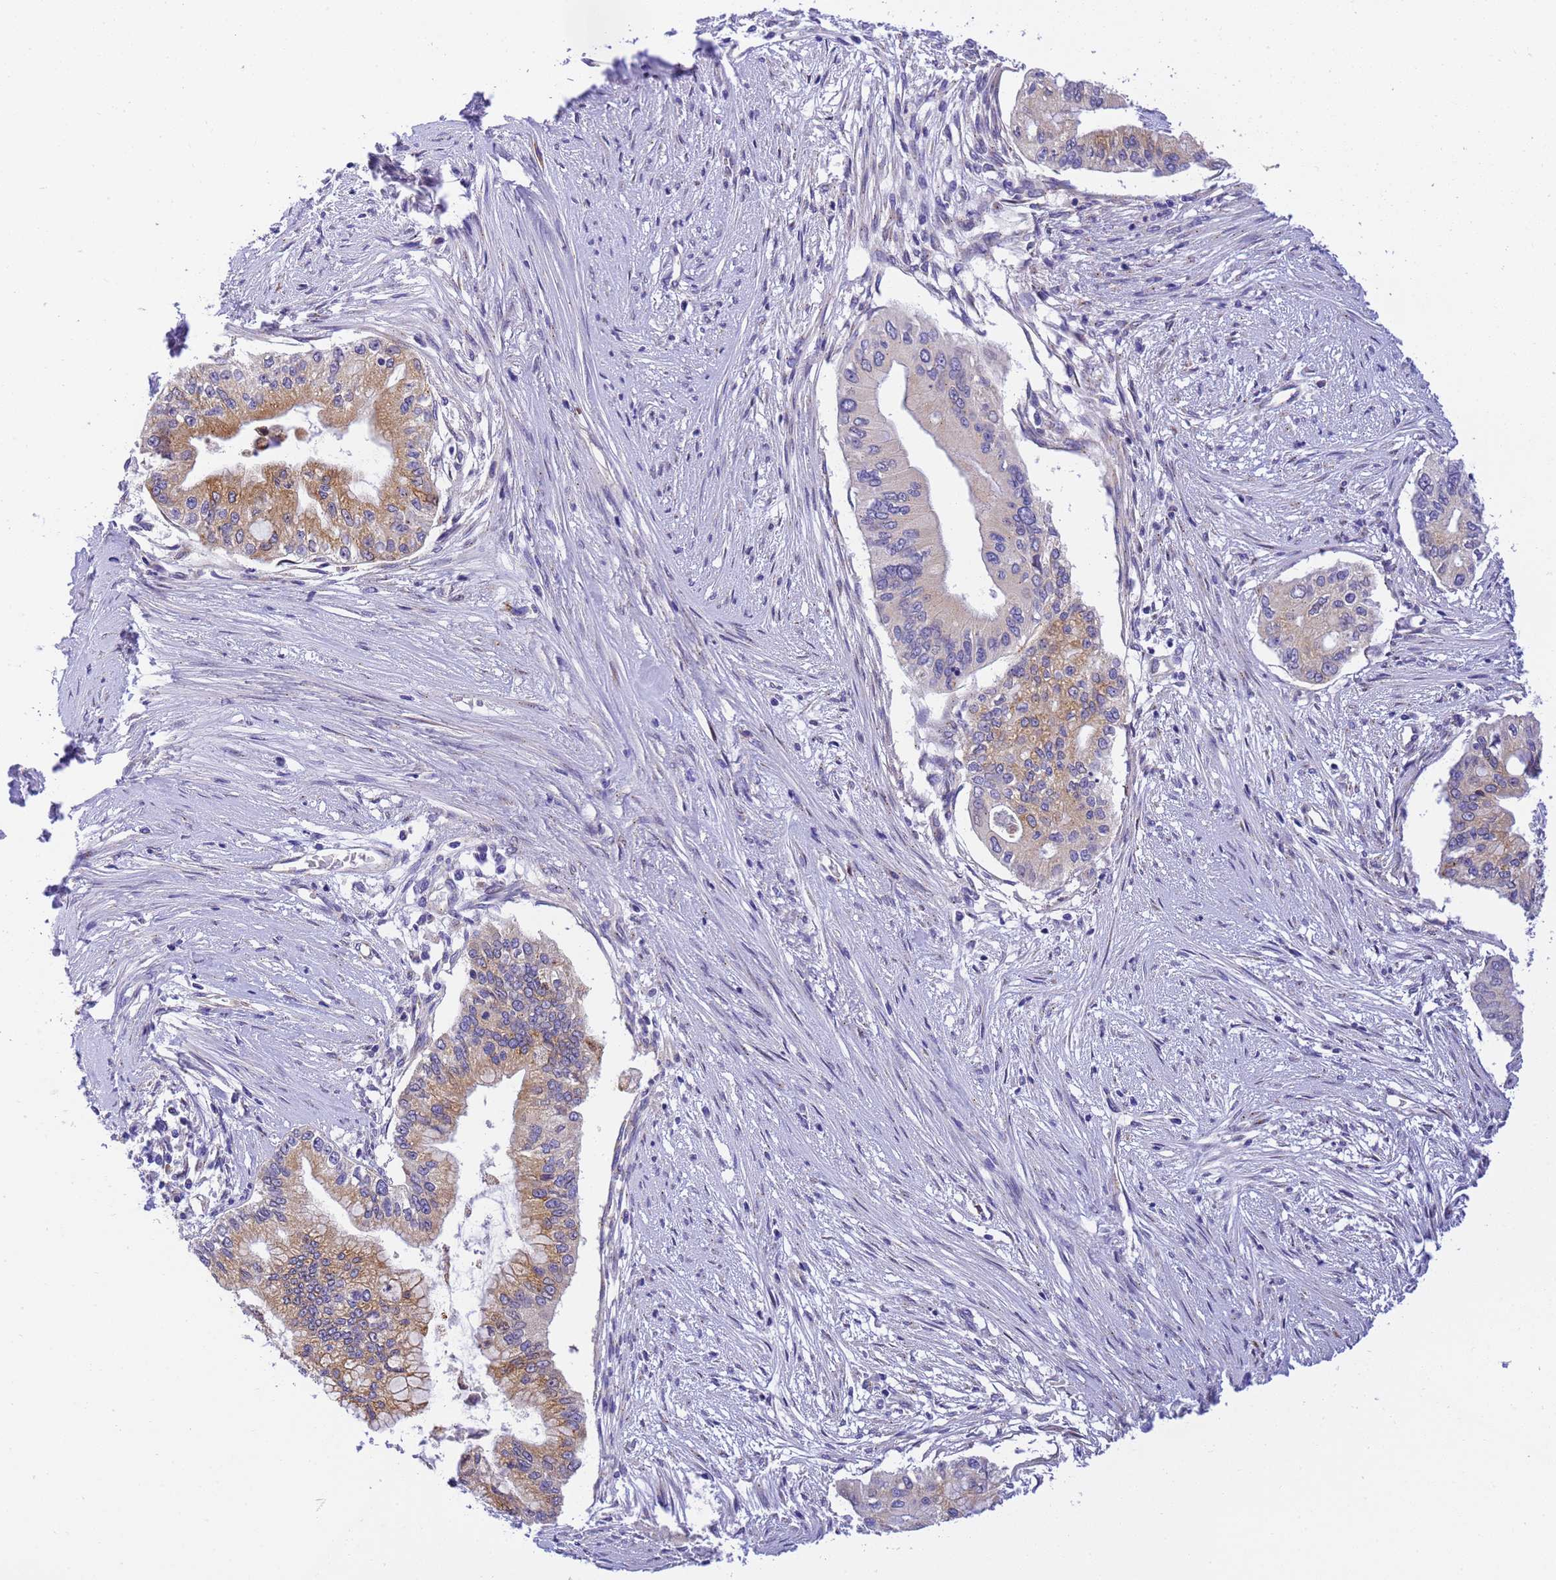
{"staining": {"intensity": "moderate", "quantity": "25%-75%", "location": "cytoplasmic/membranous"}, "tissue": "pancreatic cancer", "cell_type": "Tumor cells", "image_type": "cancer", "snomed": [{"axis": "morphology", "description": "Adenocarcinoma, NOS"}, {"axis": "topography", "description": "Pancreas"}], "caption": "Protein staining shows moderate cytoplasmic/membranous expression in about 25%-75% of tumor cells in adenocarcinoma (pancreatic). Using DAB (3,3'-diaminobenzidine) (brown) and hematoxylin (blue) stains, captured at high magnification using brightfield microscopy.", "gene": "RHBDD3", "patient": {"sex": "male", "age": 46}}